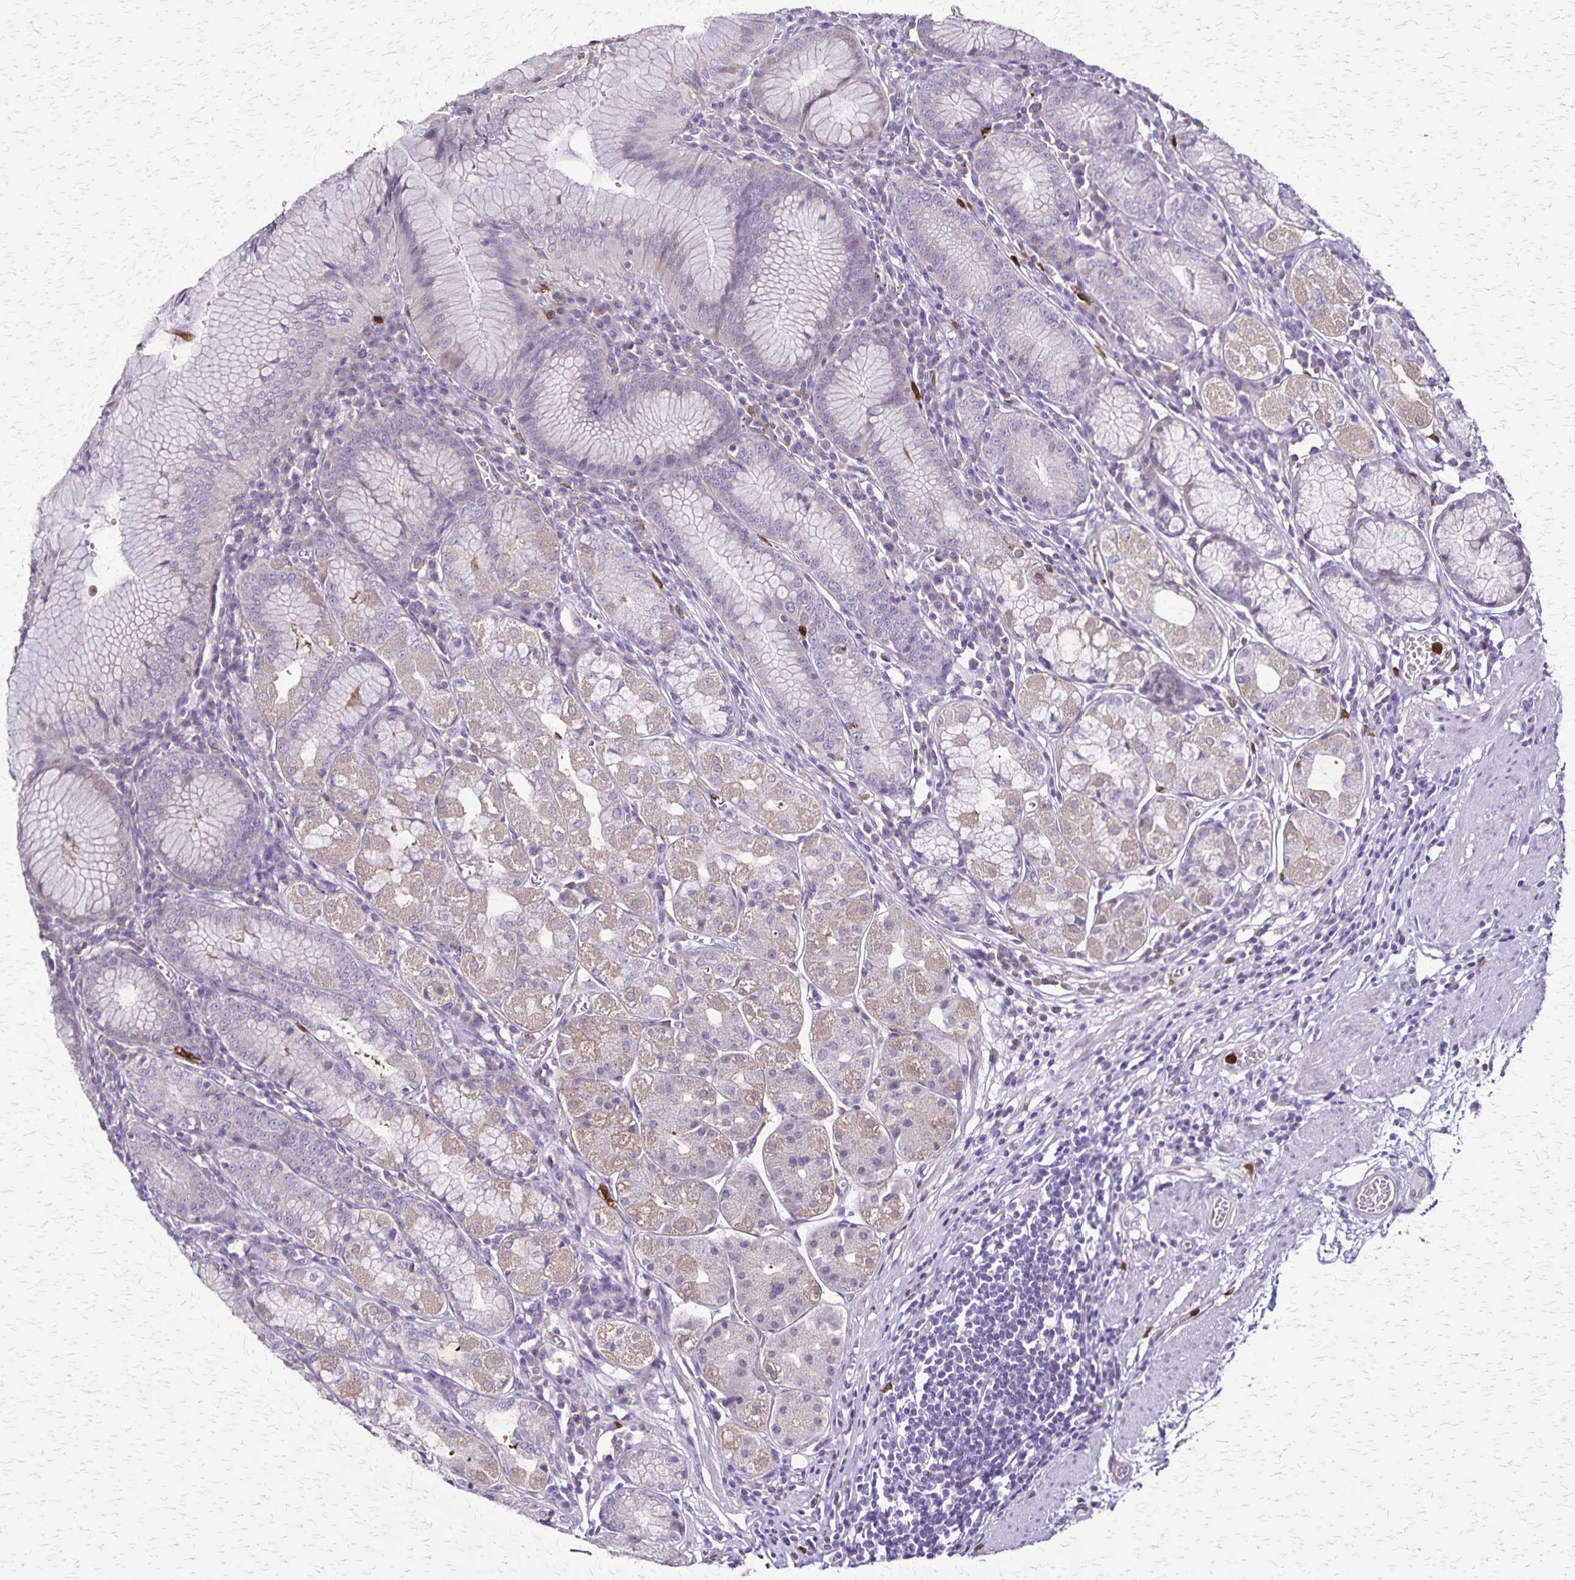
{"staining": {"intensity": "weak", "quantity": "25%-75%", "location": "cytoplasmic/membranous"}, "tissue": "stomach", "cell_type": "Glandular cells", "image_type": "normal", "snomed": [{"axis": "morphology", "description": "Normal tissue, NOS"}, {"axis": "topography", "description": "Stomach"}], "caption": "Benign stomach was stained to show a protein in brown. There is low levels of weak cytoplasmic/membranous positivity in about 25%-75% of glandular cells.", "gene": "ULBP3", "patient": {"sex": "male", "age": 55}}